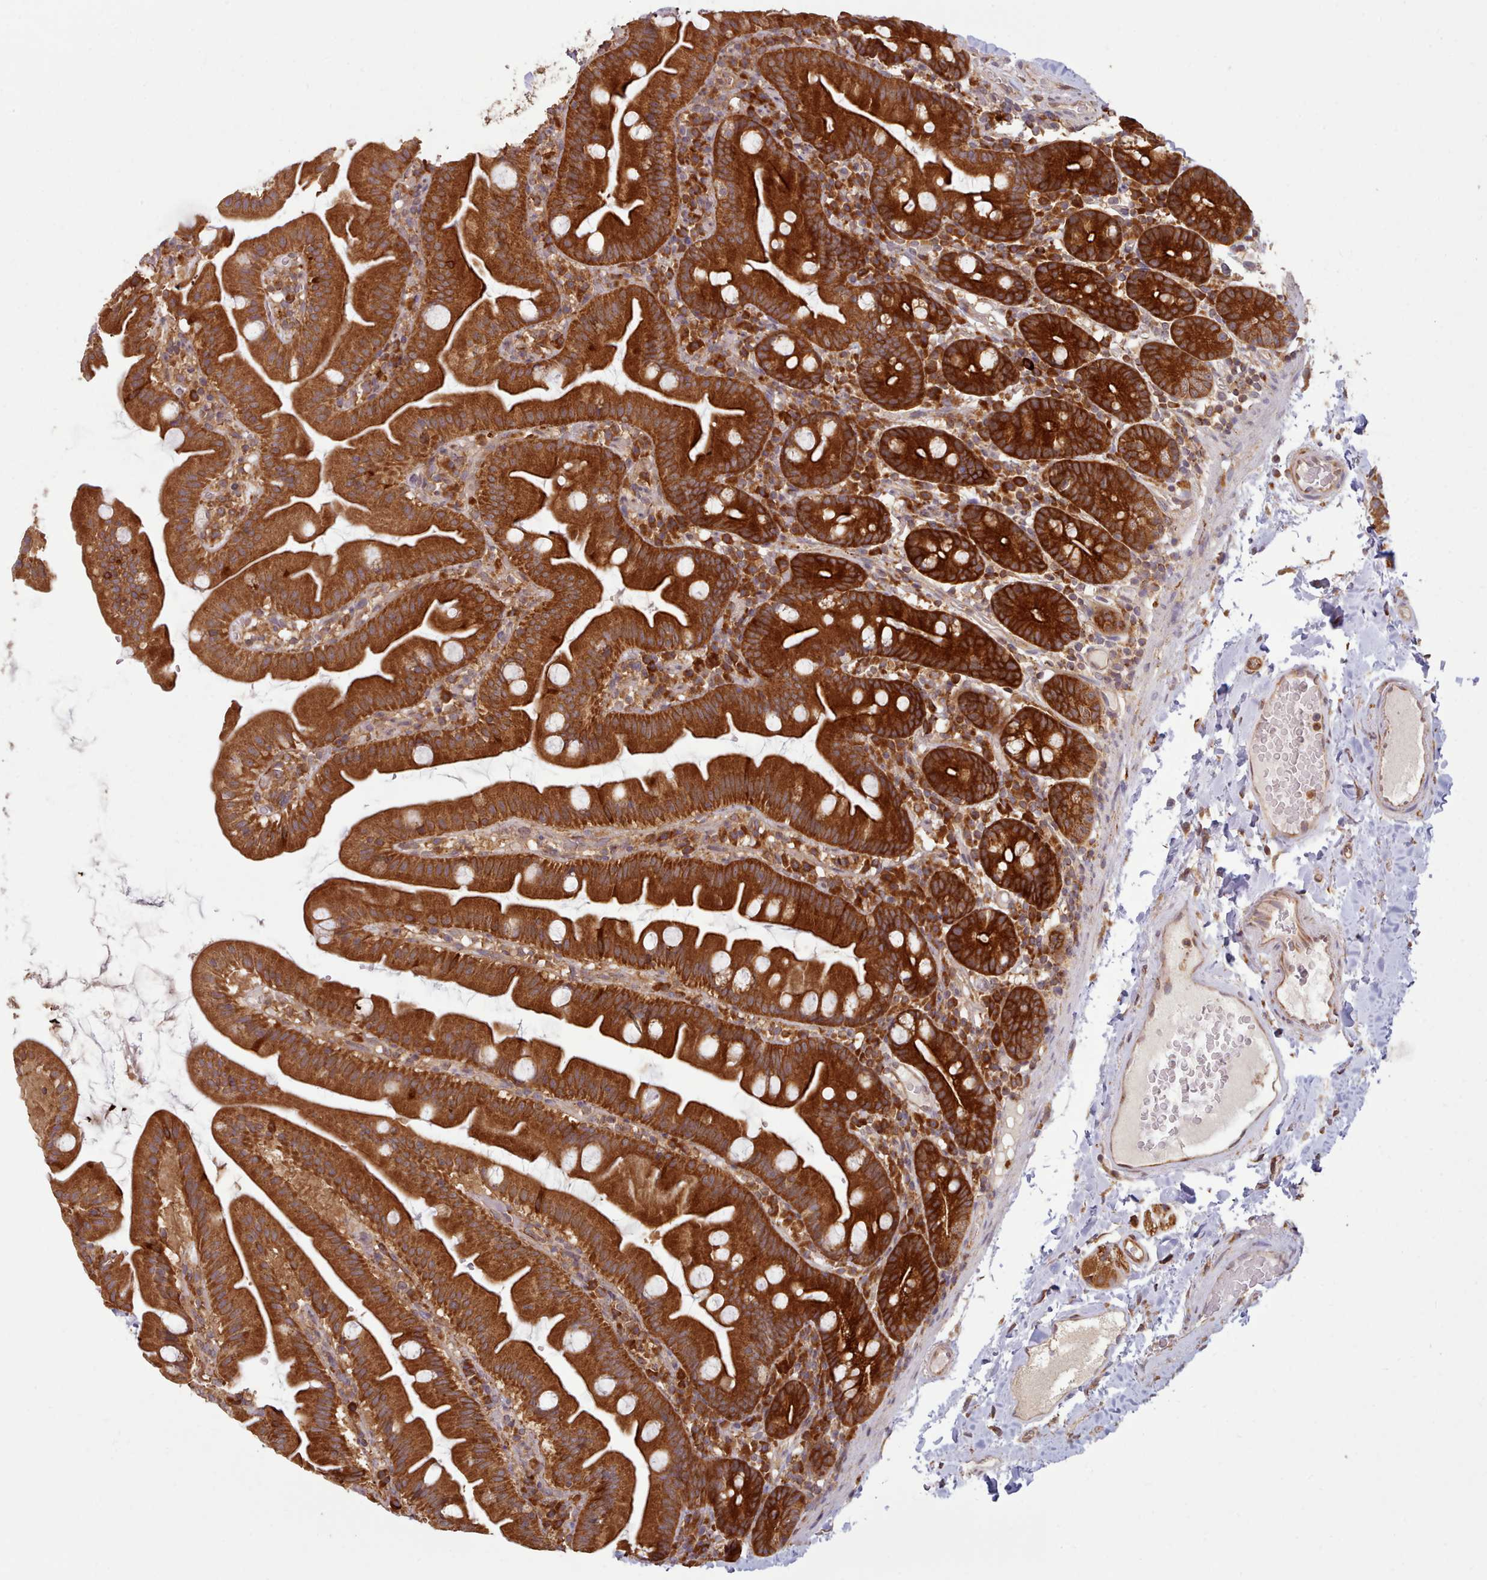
{"staining": {"intensity": "strong", "quantity": ">75%", "location": "cytoplasmic/membranous"}, "tissue": "small intestine", "cell_type": "Glandular cells", "image_type": "normal", "snomed": [{"axis": "morphology", "description": "Normal tissue, NOS"}, {"axis": "topography", "description": "Small intestine"}], "caption": "A high amount of strong cytoplasmic/membranous positivity is identified in about >75% of glandular cells in unremarkable small intestine.", "gene": "CRYBG1", "patient": {"sex": "female", "age": 68}}